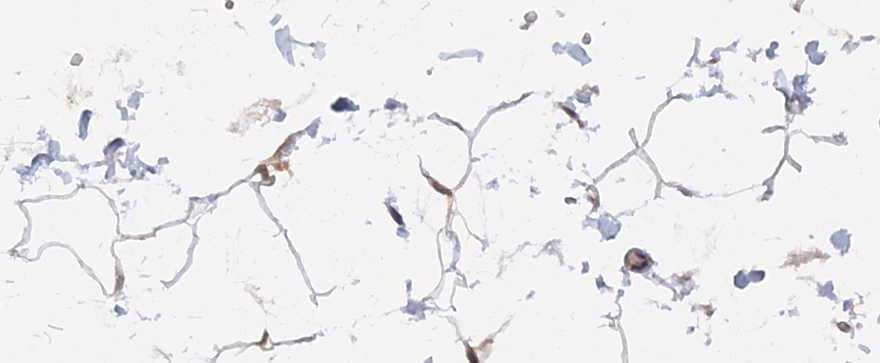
{"staining": {"intensity": "moderate", "quantity": "25%-75%", "location": "cytoplasmic/membranous"}, "tissue": "adipose tissue", "cell_type": "Adipocytes", "image_type": "normal", "snomed": [{"axis": "morphology", "description": "Normal tissue, NOS"}, {"axis": "topography", "description": "Gallbladder"}, {"axis": "topography", "description": "Peripheral nerve tissue"}], "caption": "Human adipose tissue stained for a protein (brown) shows moderate cytoplasmic/membranous positive expression in about 25%-75% of adipocytes.", "gene": "ELOVL6", "patient": {"sex": "male", "age": 38}}